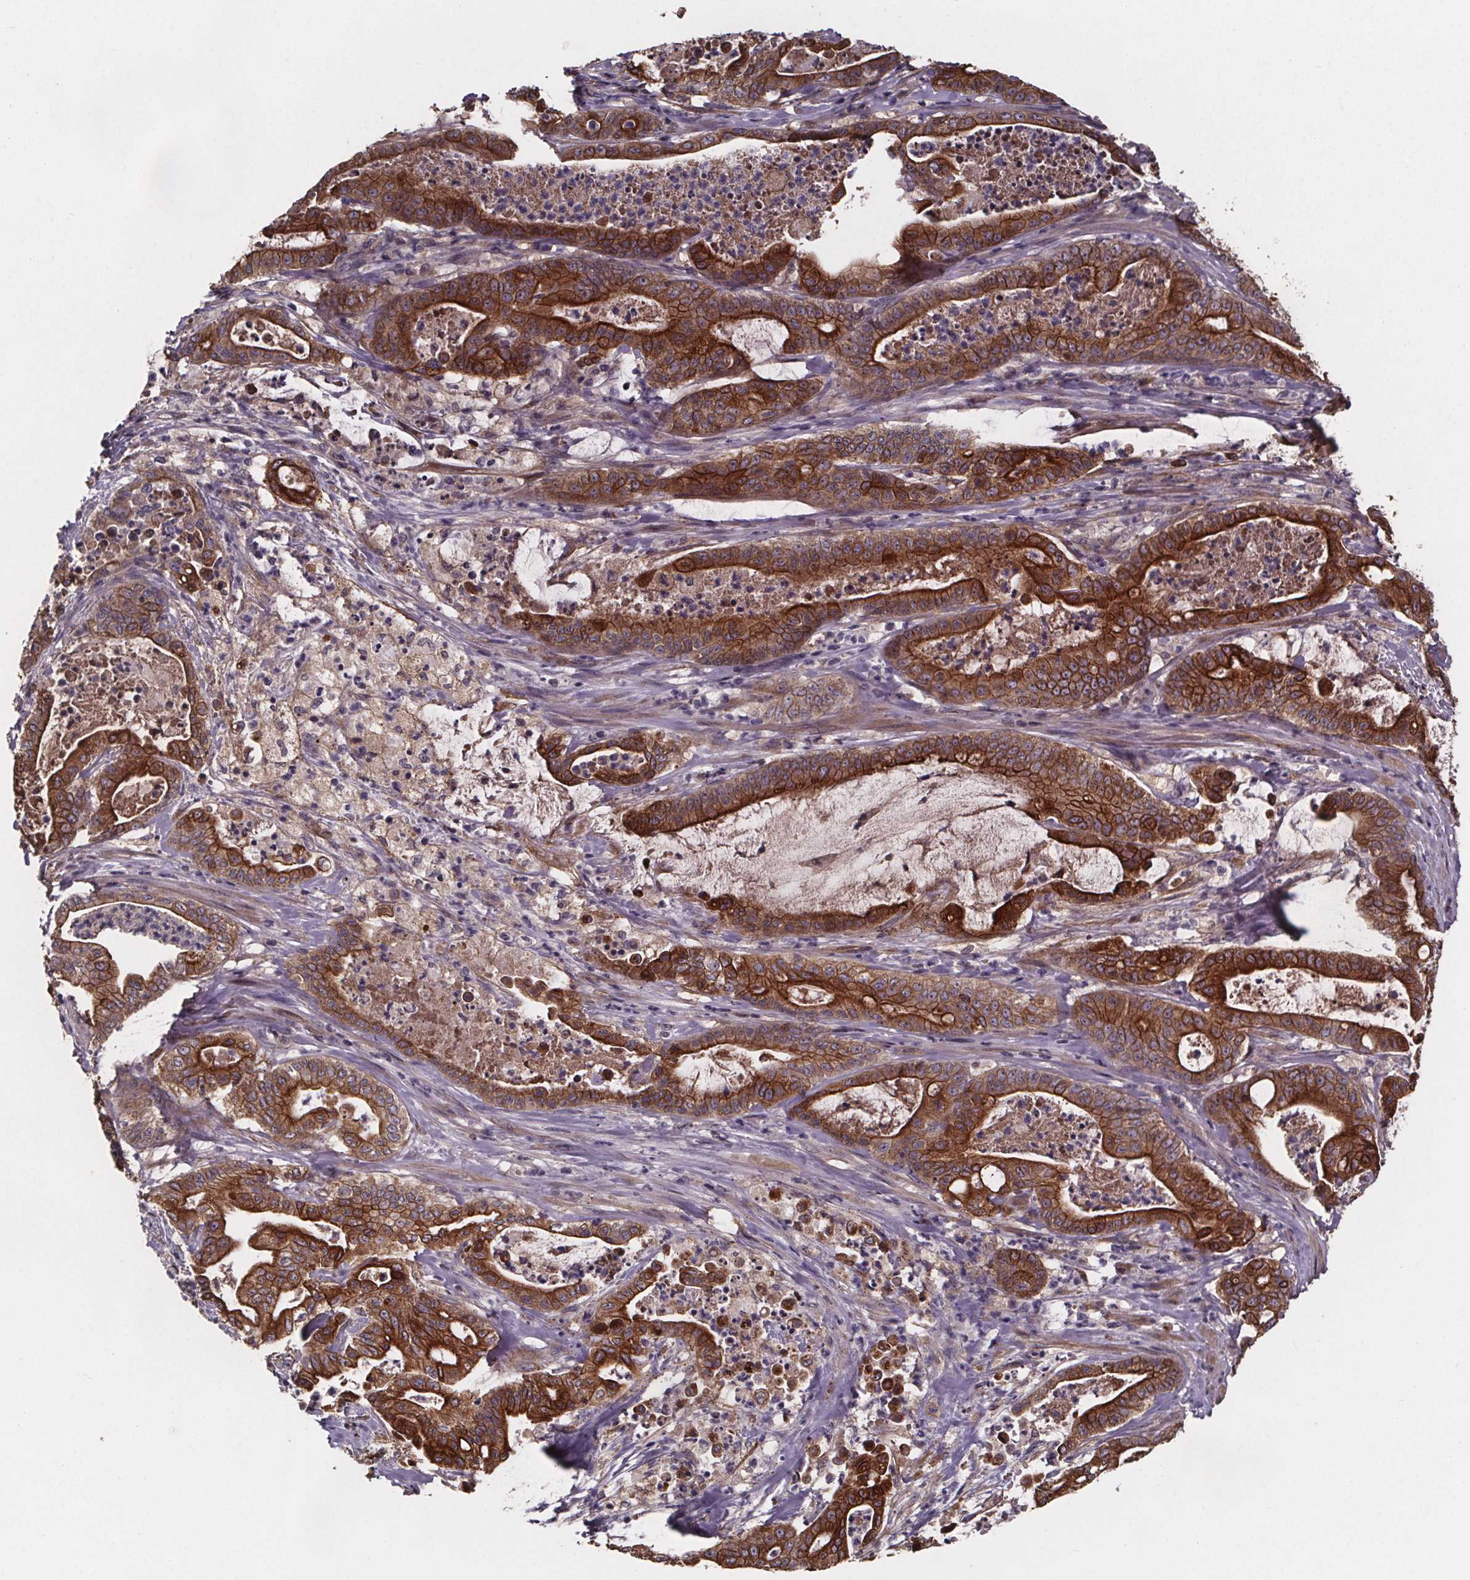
{"staining": {"intensity": "strong", "quantity": ">75%", "location": "cytoplasmic/membranous"}, "tissue": "pancreatic cancer", "cell_type": "Tumor cells", "image_type": "cancer", "snomed": [{"axis": "morphology", "description": "Adenocarcinoma, NOS"}, {"axis": "topography", "description": "Pancreas"}], "caption": "An immunohistochemistry (IHC) histopathology image of neoplastic tissue is shown. Protein staining in brown labels strong cytoplasmic/membranous positivity in pancreatic cancer (adenocarcinoma) within tumor cells.", "gene": "FASTKD3", "patient": {"sex": "male", "age": 71}}